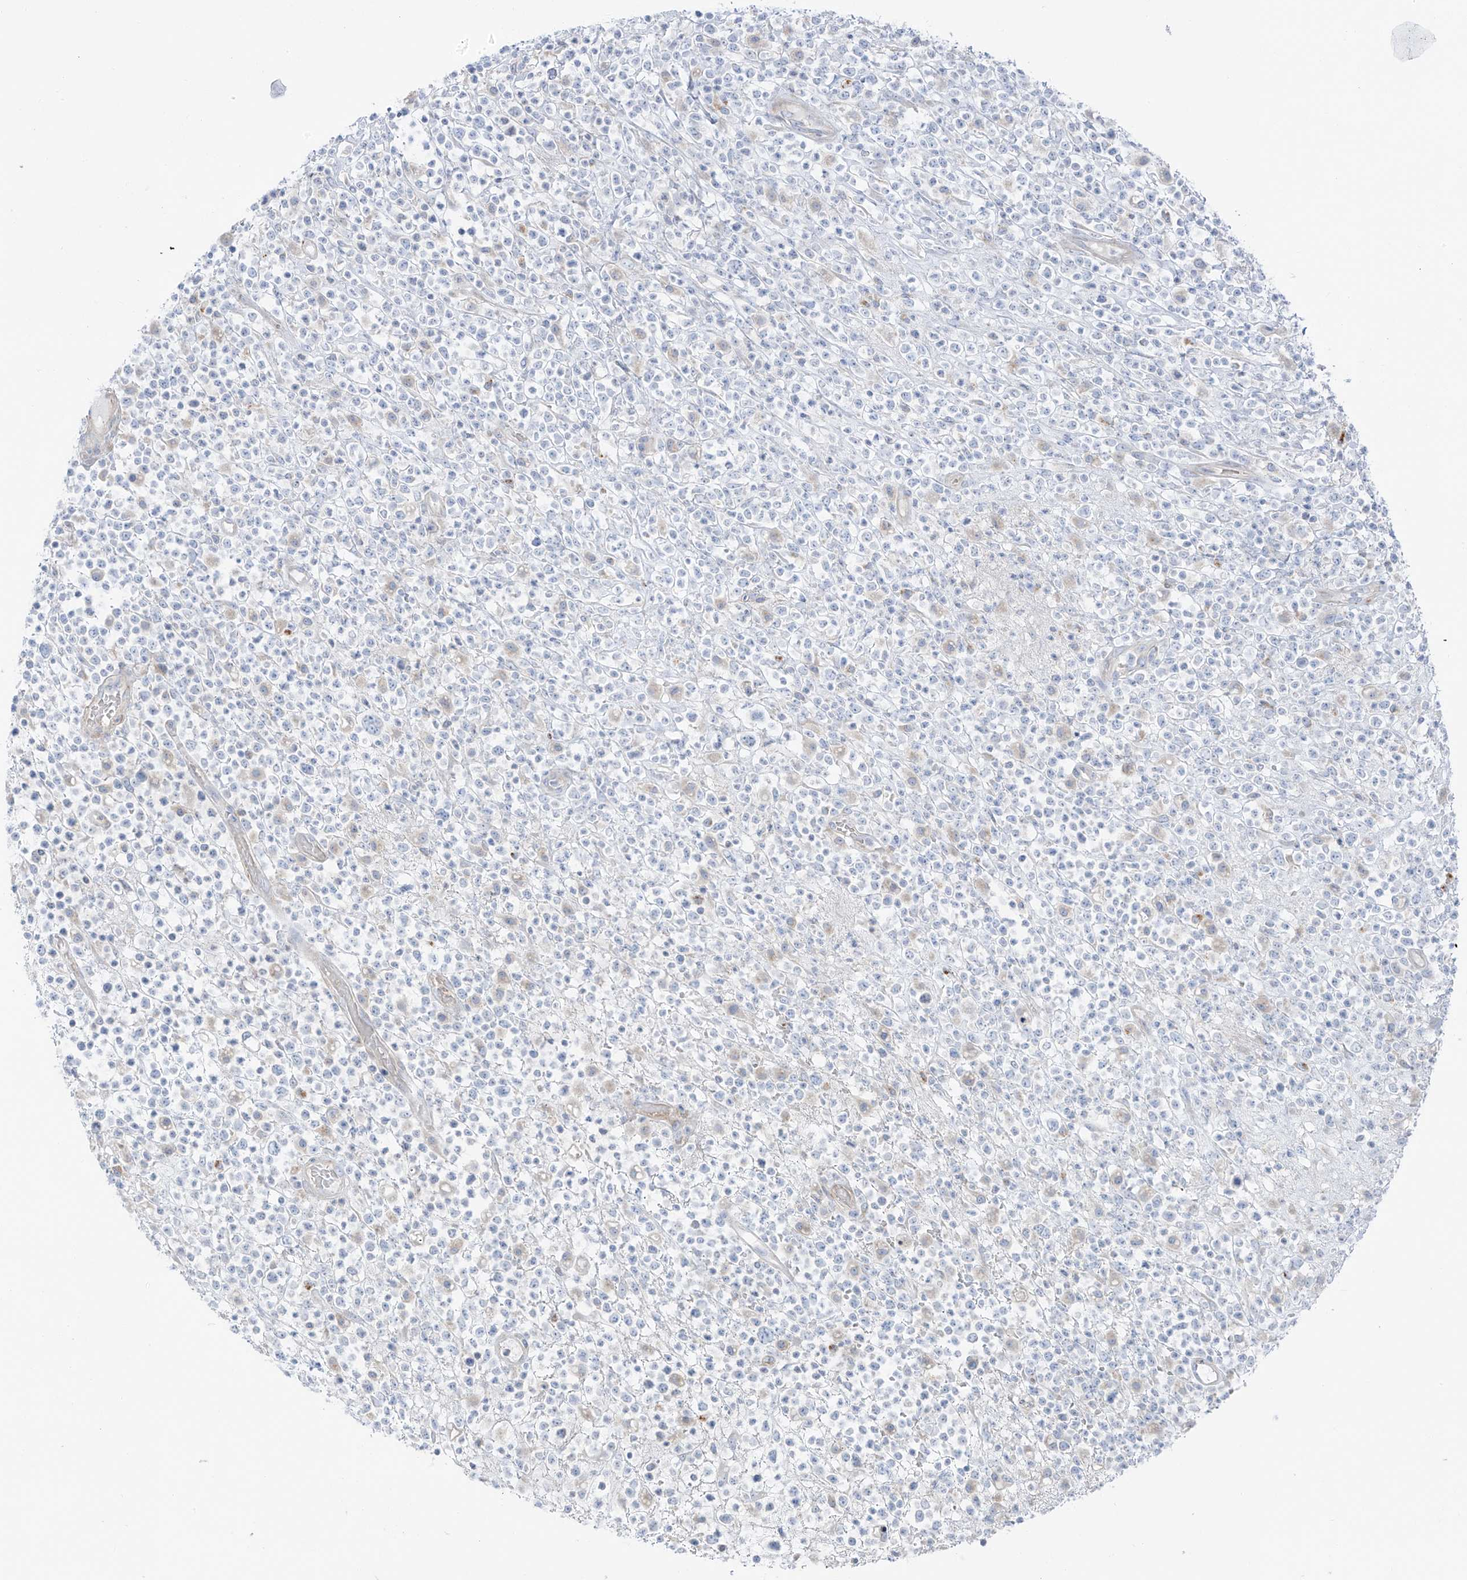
{"staining": {"intensity": "negative", "quantity": "none", "location": "none"}, "tissue": "lymphoma", "cell_type": "Tumor cells", "image_type": "cancer", "snomed": [{"axis": "morphology", "description": "Malignant lymphoma, non-Hodgkin's type, High grade"}, {"axis": "topography", "description": "Colon"}], "caption": "IHC of malignant lymphoma, non-Hodgkin's type (high-grade) shows no expression in tumor cells.", "gene": "TAL2", "patient": {"sex": "female", "age": 53}}